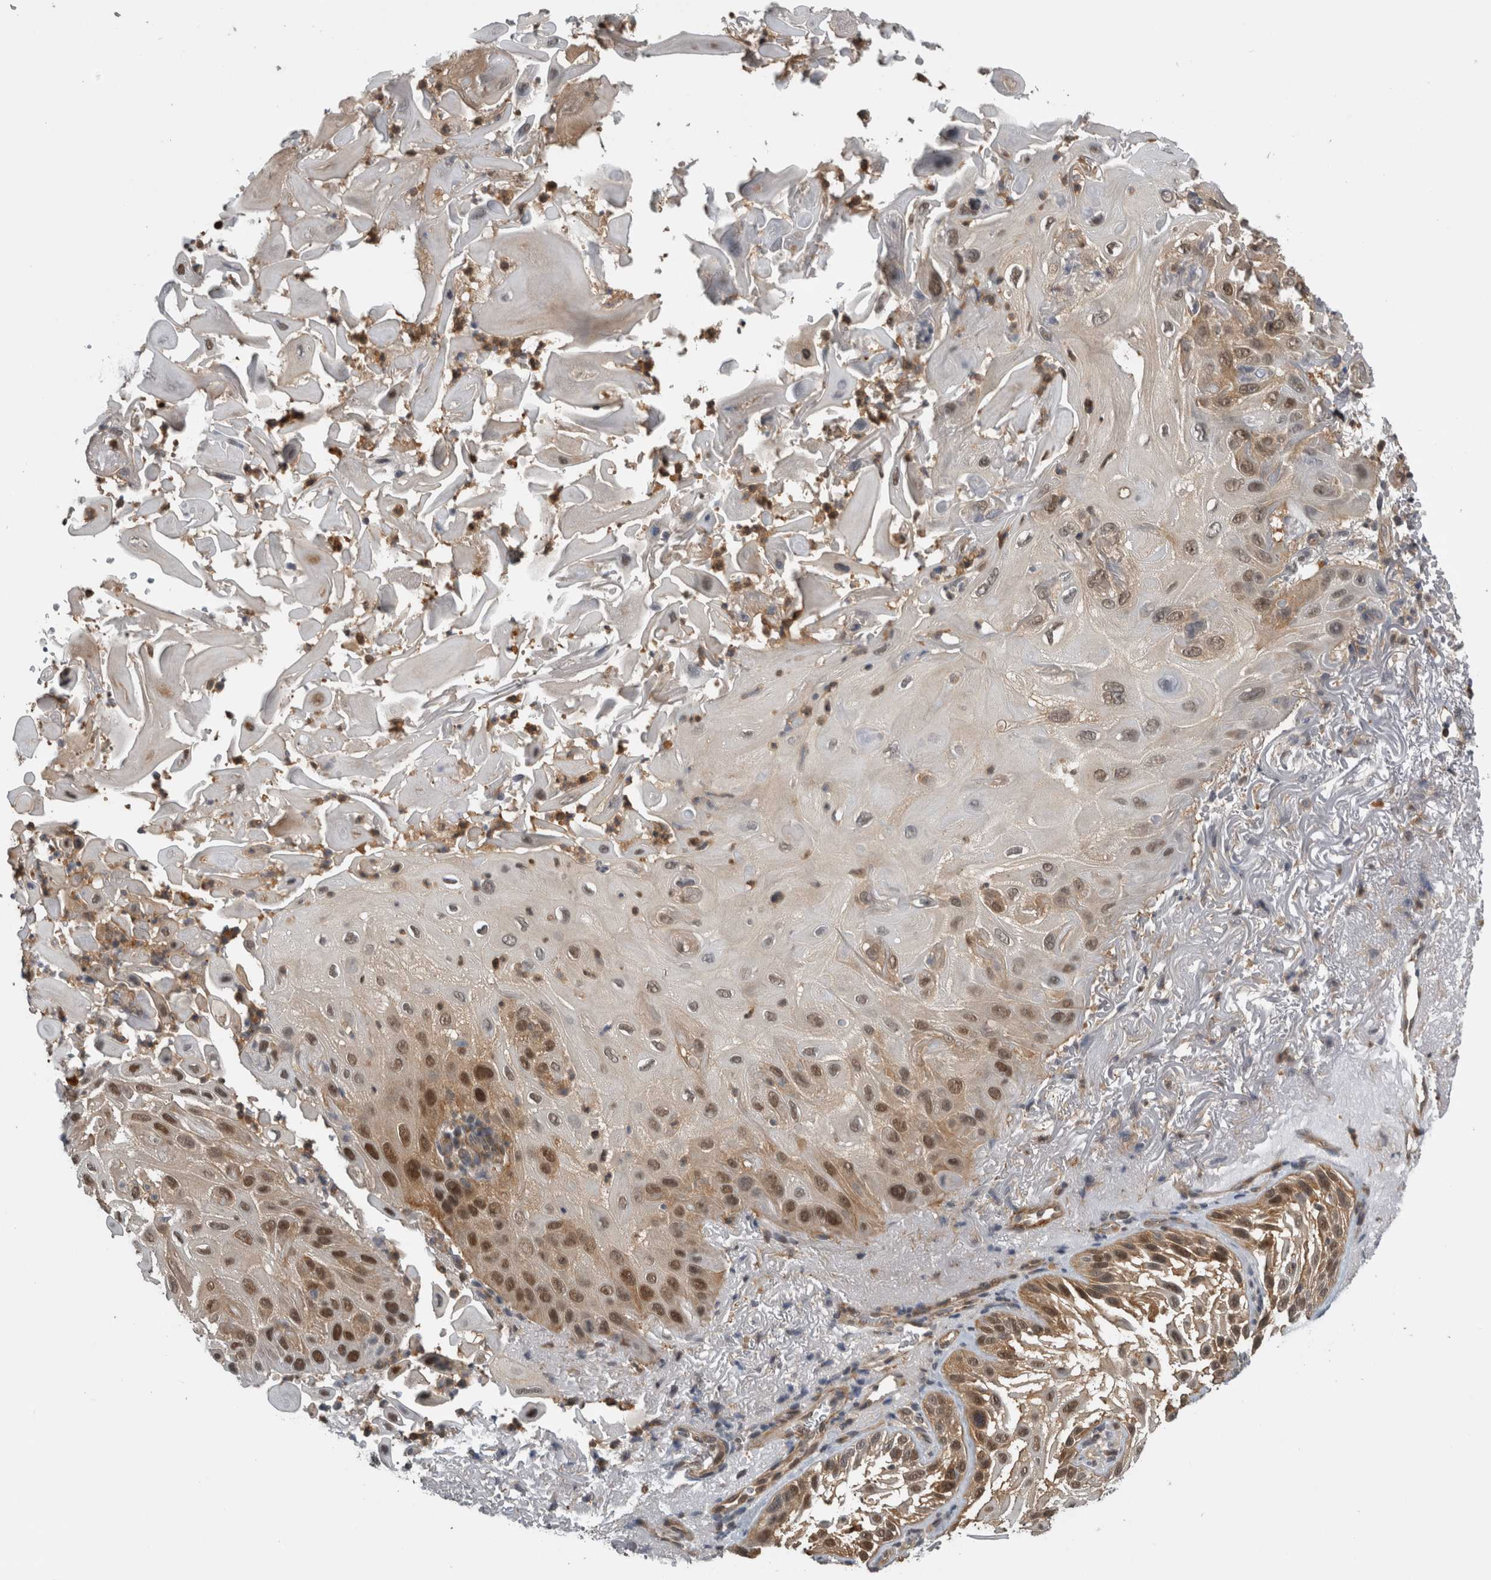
{"staining": {"intensity": "strong", "quantity": "<25%", "location": "cytoplasmic/membranous,nuclear"}, "tissue": "skin cancer", "cell_type": "Tumor cells", "image_type": "cancer", "snomed": [{"axis": "morphology", "description": "Squamous cell carcinoma, NOS"}, {"axis": "topography", "description": "Skin"}], "caption": "Tumor cells reveal medium levels of strong cytoplasmic/membranous and nuclear expression in approximately <25% of cells in skin squamous cell carcinoma.", "gene": "NAPRT", "patient": {"sex": "female", "age": 77}}